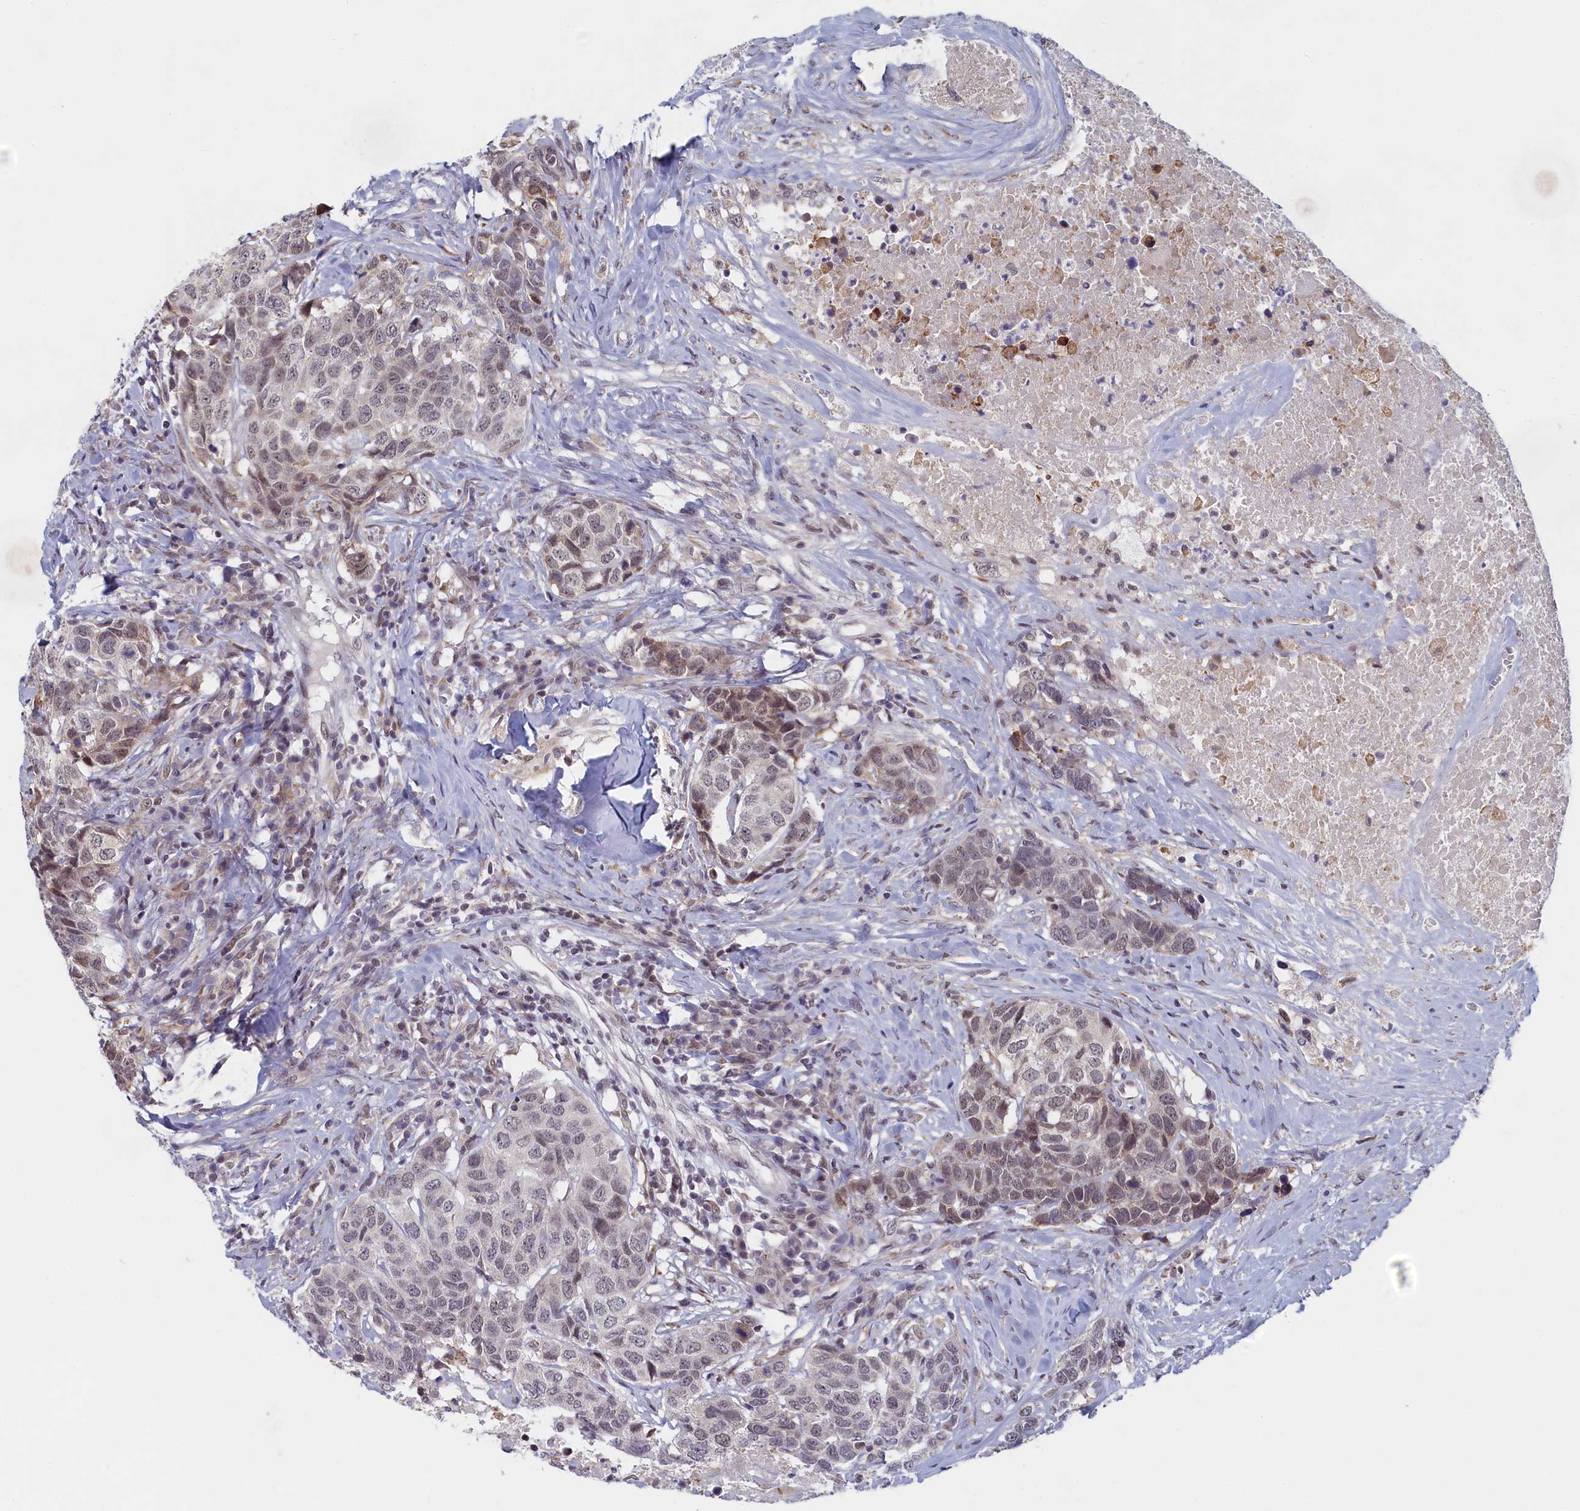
{"staining": {"intensity": "moderate", "quantity": "<25%", "location": "cytoplasmic/membranous"}, "tissue": "head and neck cancer", "cell_type": "Tumor cells", "image_type": "cancer", "snomed": [{"axis": "morphology", "description": "Squamous cell carcinoma, NOS"}, {"axis": "topography", "description": "Head-Neck"}], "caption": "Head and neck cancer (squamous cell carcinoma) was stained to show a protein in brown. There is low levels of moderate cytoplasmic/membranous positivity in about <25% of tumor cells. (IHC, brightfield microscopy, high magnification).", "gene": "DNAJC17", "patient": {"sex": "male", "age": 66}}